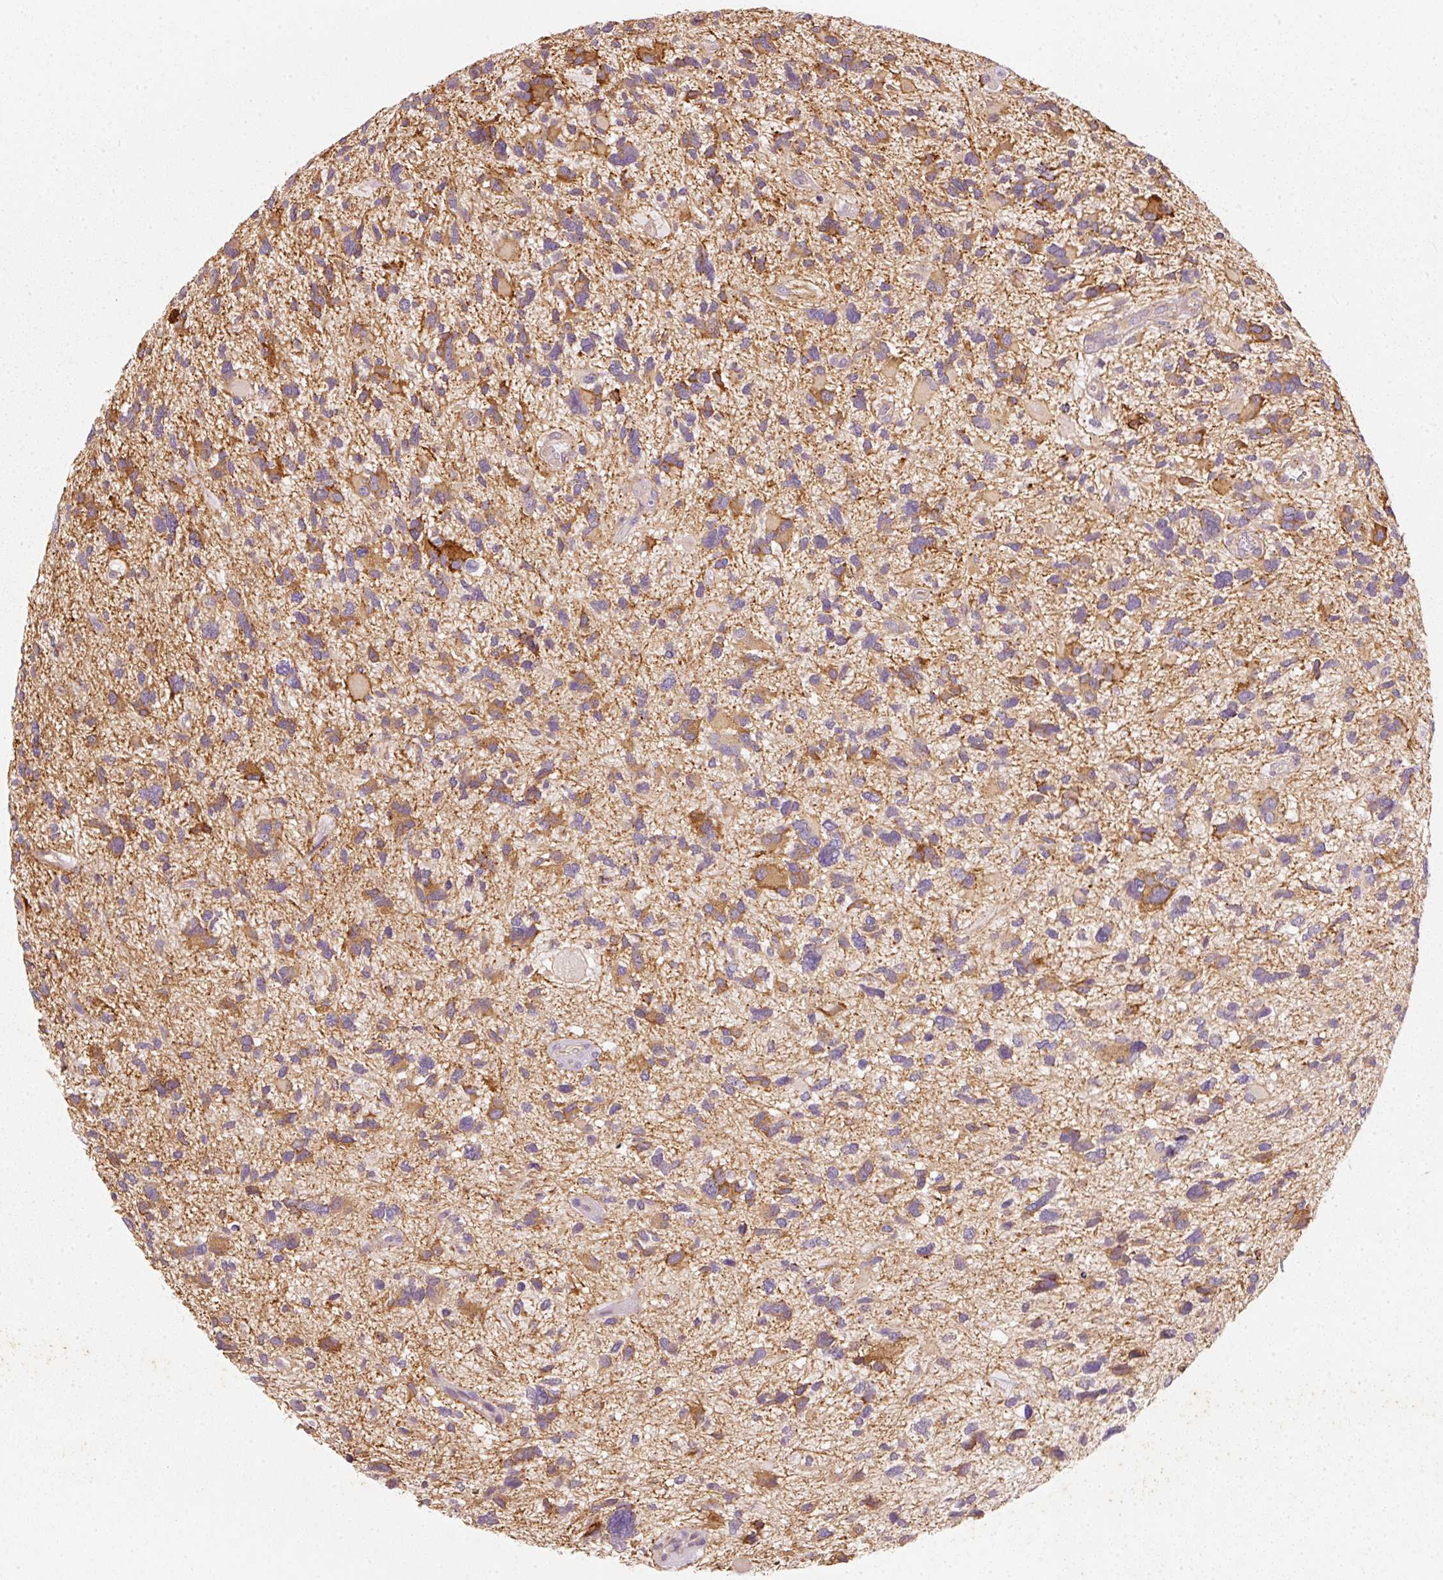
{"staining": {"intensity": "moderate", "quantity": ">75%", "location": "cytoplasmic/membranous"}, "tissue": "glioma", "cell_type": "Tumor cells", "image_type": "cancer", "snomed": [{"axis": "morphology", "description": "Glioma, malignant, High grade"}, {"axis": "topography", "description": "Brain"}], "caption": "Immunohistochemistry staining of glioma, which exhibits medium levels of moderate cytoplasmic/membranous expression in about >75% of tumor cells indicating moderate cytoplasmic/membranous protein staining. The staining was performed using DAB (3,3'-diaminobenzidine) (brown) for protein detection and nuclei were counterstained in hematoxylin (blue).", "gene": "RGL2", "patient": {"sex": "female", "age": 11}}